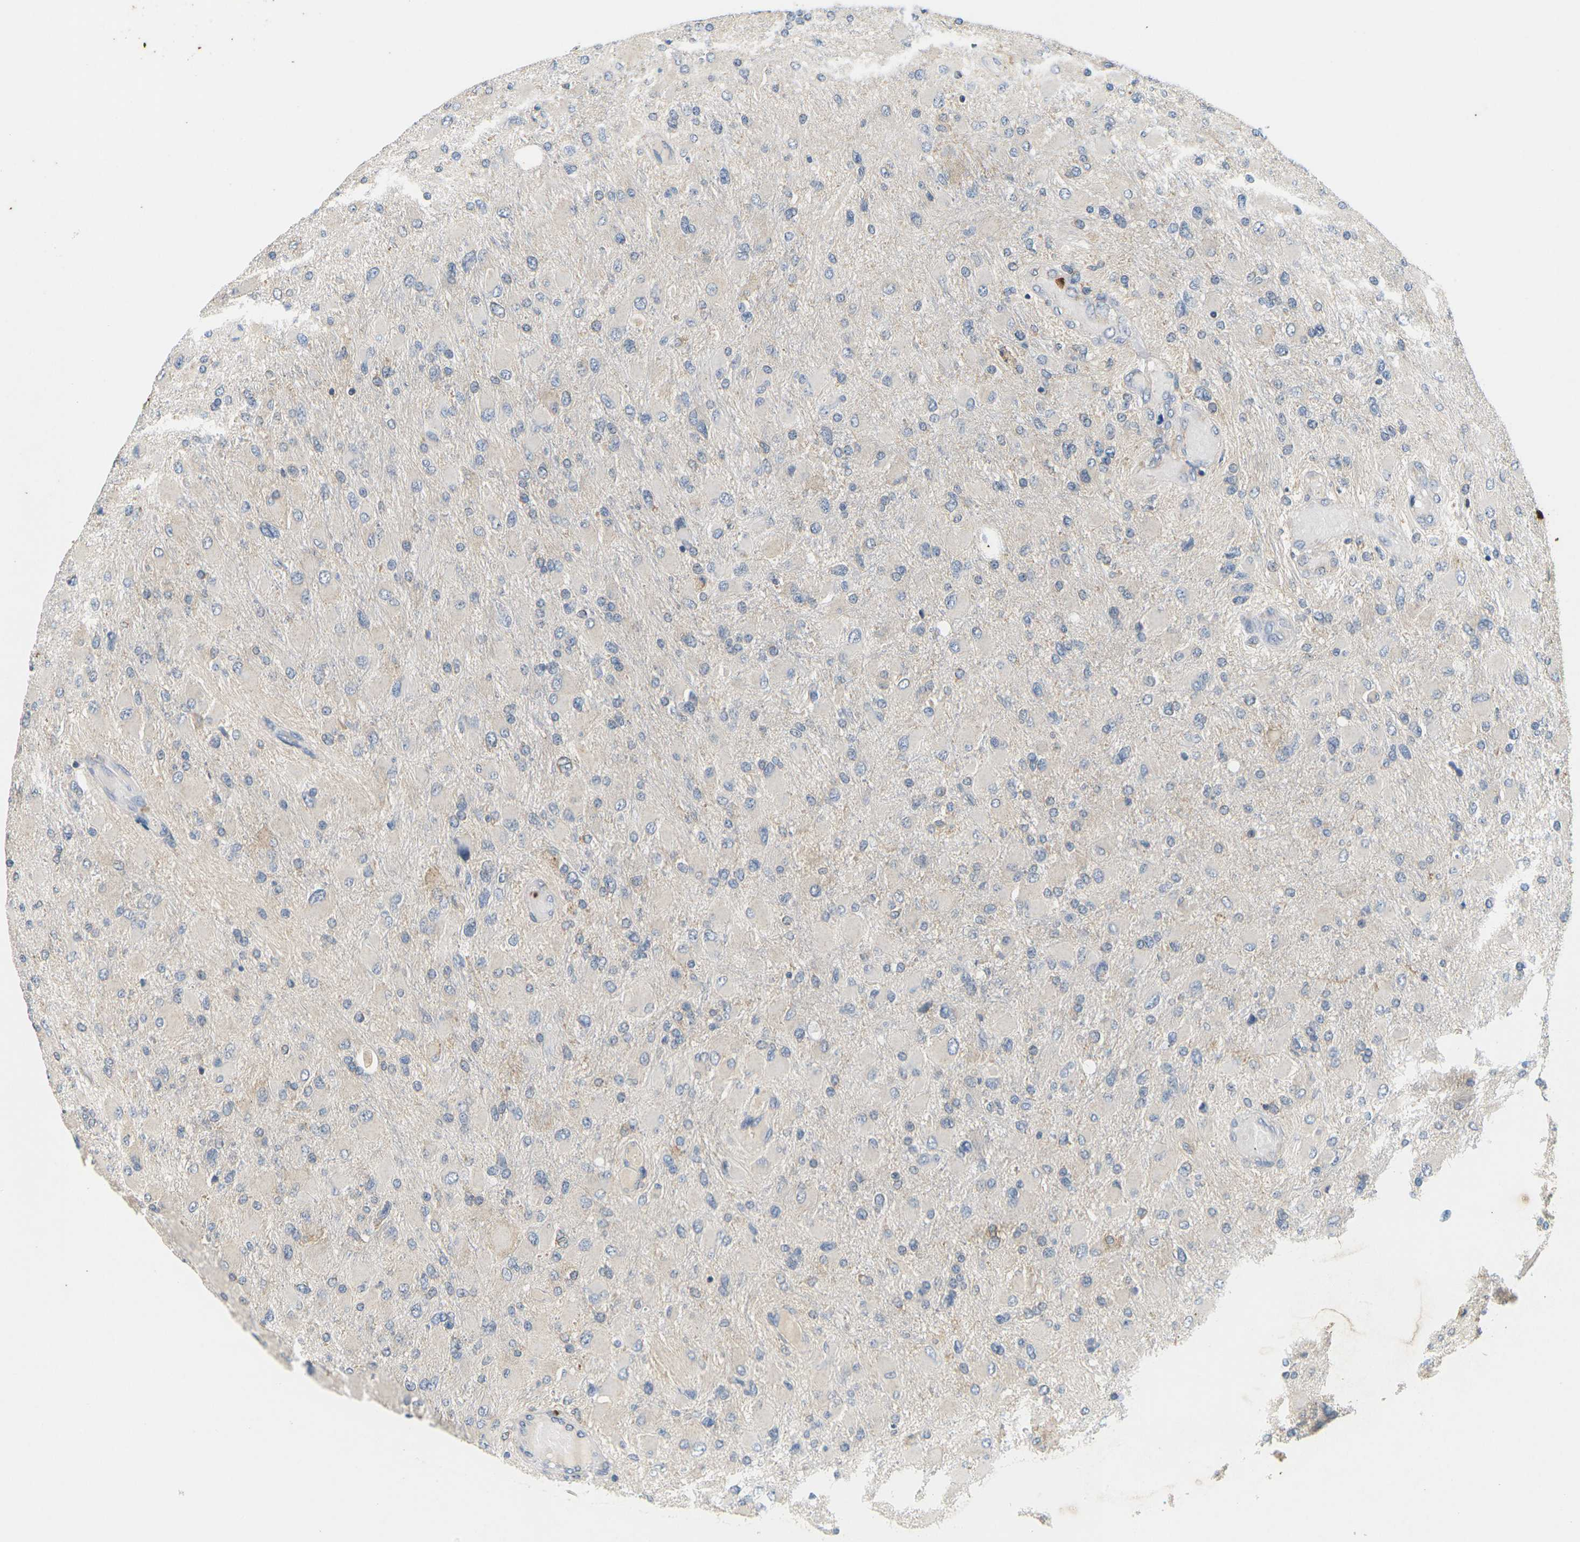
{"staining": {"intensity": "weak", "quantity": "<25%", "location": "cytoplasmic/membranous"}, "tissue": "glioma", "cell_type": "Tumor cells", "image_type": "cancer", "snomed": [{"axis": "morphology", "description": "Glioma, malignant, High grade"}, {"axis": "topography", "description": "Cerebral cortex"}], "caption": "Malignant high-grade glioma was stained to show a protein in brown. There is no significant staining in tumor cells.", "gene": "ADM", "patient": {"sex": "female", "age": 36}}